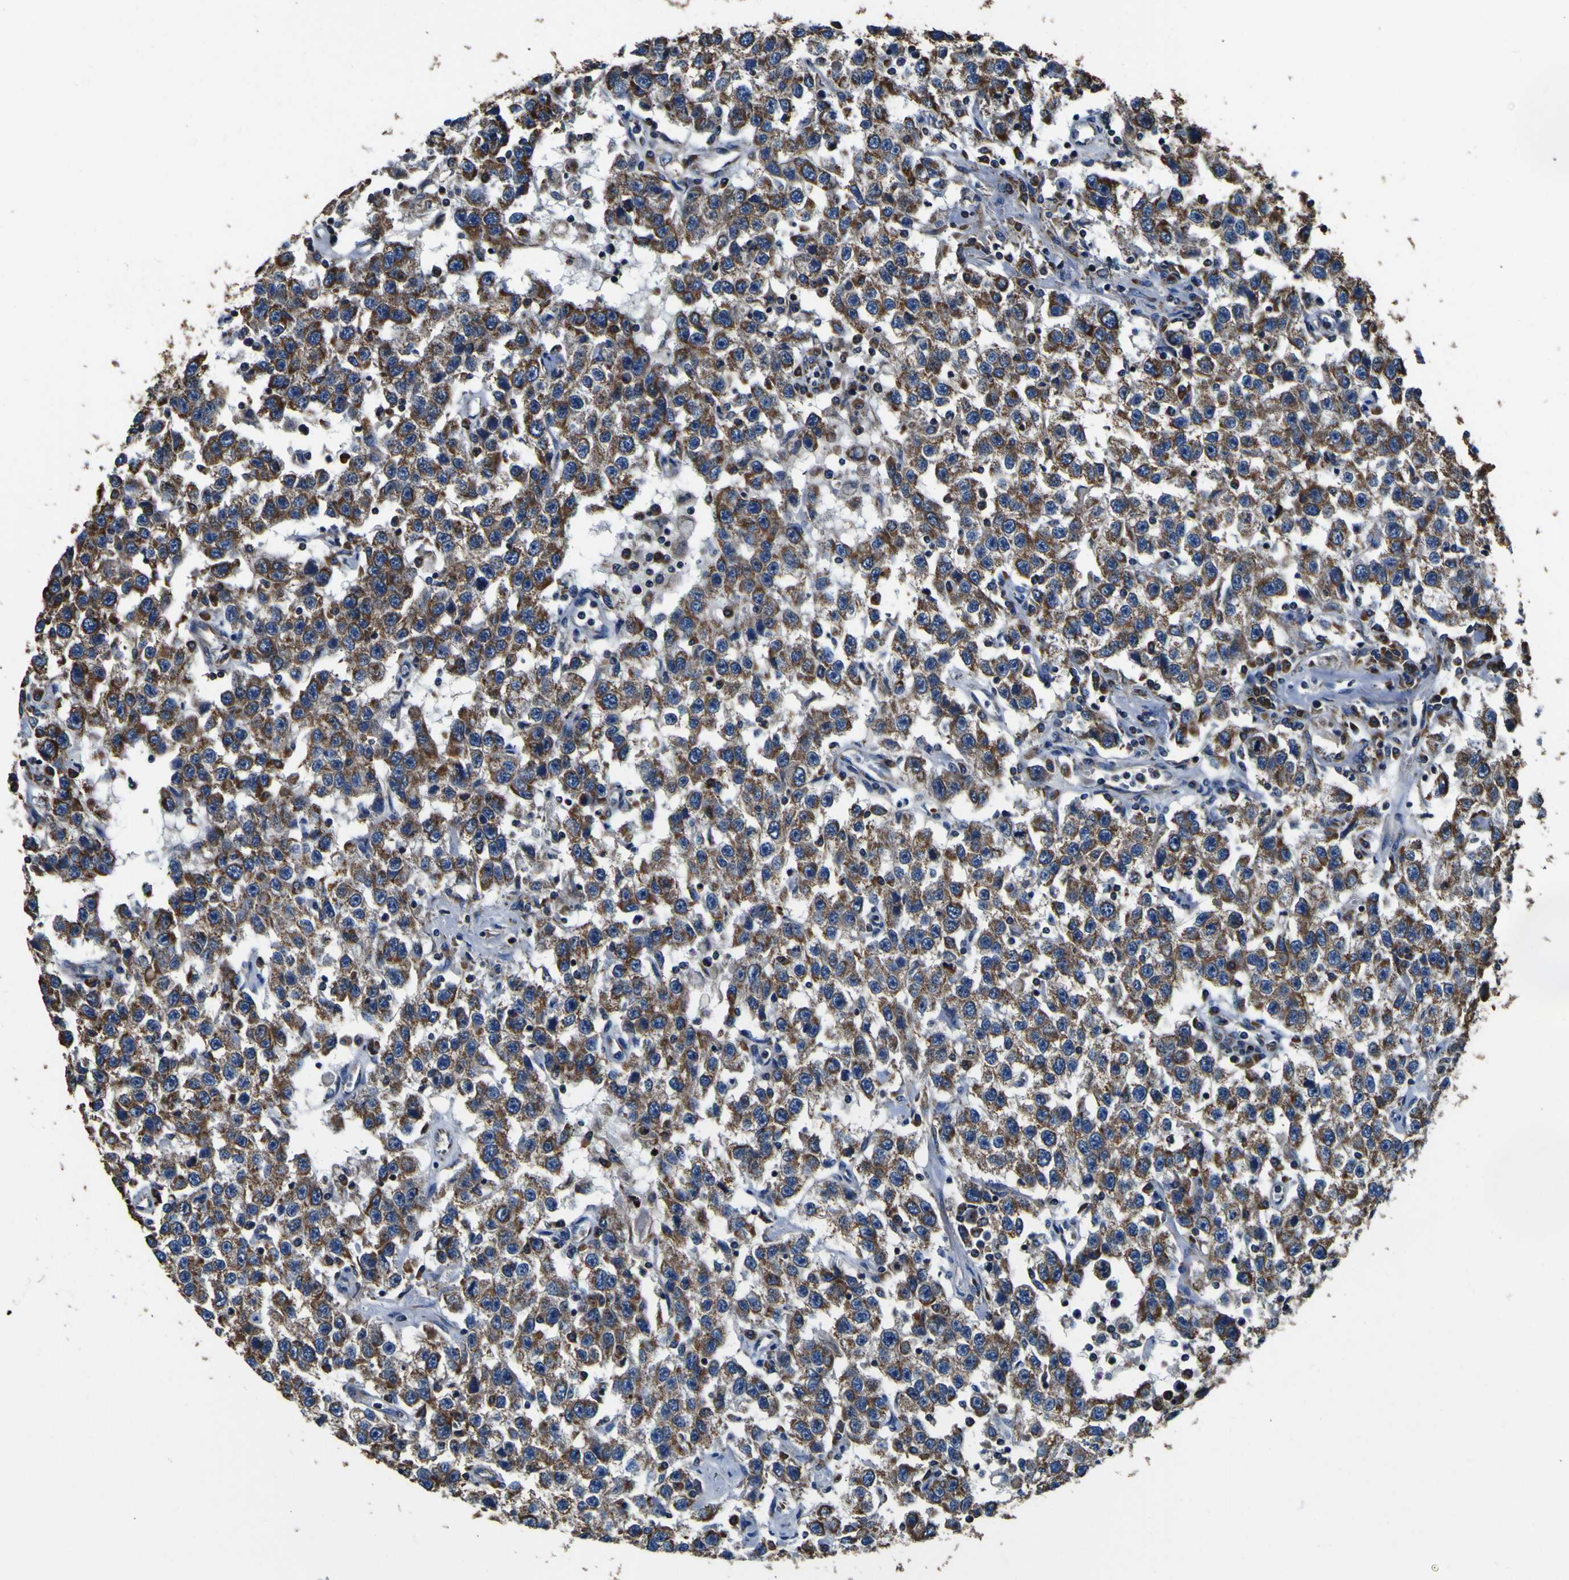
{"staining": {"intensity": "strong", "quantity": ">75%", "location": "cytoplasmic/membranous"}, "tissue": "testis cancer", "cell_type": "Tumor cells", "image_type": "cancer", "snomed": [{"axis": "morphology", "description": "Seminoma, NOS"}, {"axis": "topography", "description": "Testis"}], "caption": "Protein staining of testis cancer (seminoma) tissue reveals strong cytoplasmic/membranous positivity in approximately >75% of tumor cells.", "gene": "INPP5A", "patient": {"sex": "male", "age": 41}}